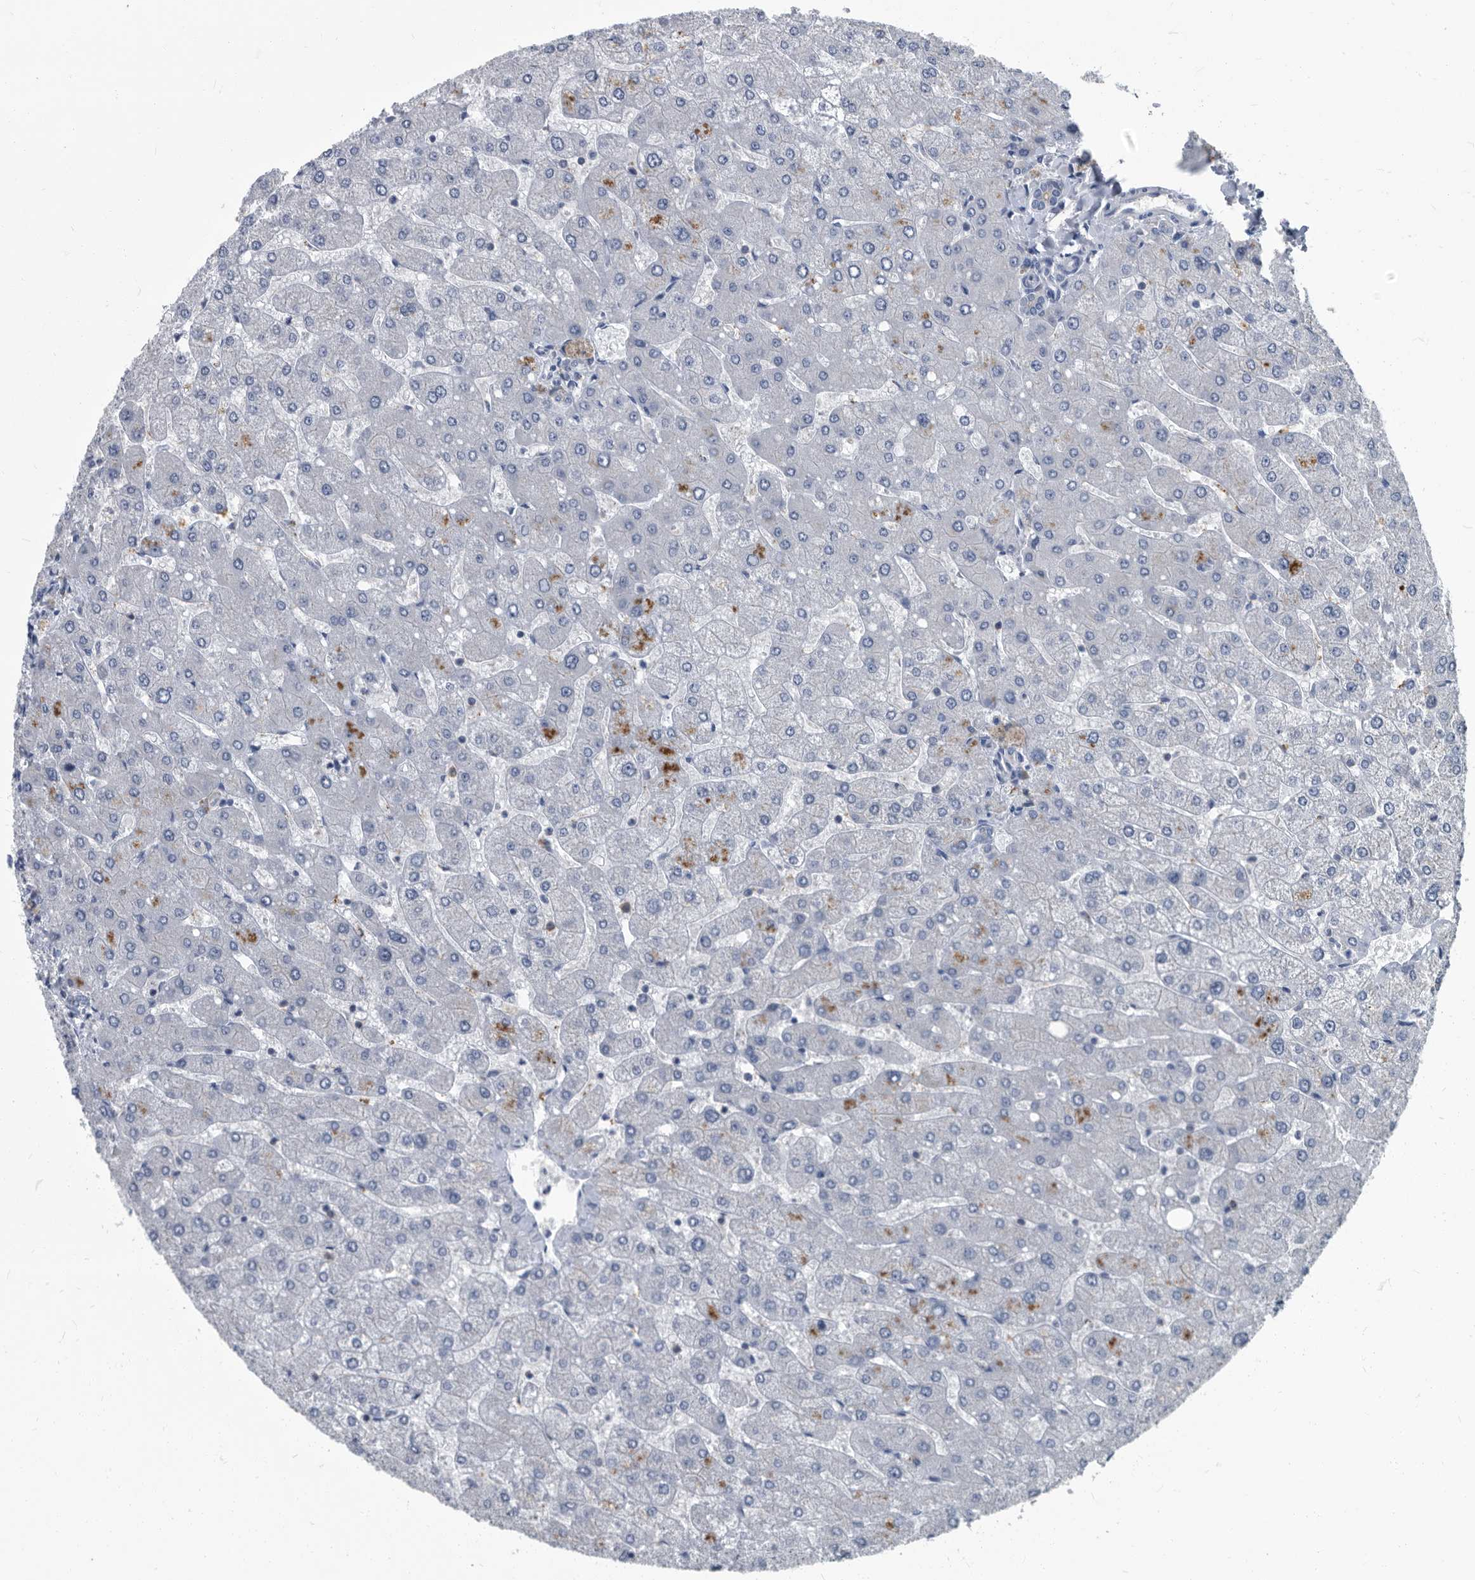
{"staining": {"intensity": "negative", "quantity": "none", "location": "none"}, "tissue": "liver", "cell_type": "Cholangiocytes", "image_type": "normal", "snomed": [{"axis": "morphology", "description": "Normal tissue, NOS"}, {"axis": "topography", "description": "Liver"}], "caption": "Immunohistochemical staining of normal liver reveals no significant positivity in cholangiocytes. (DAB IHC, high magnification).", "gene": "CDV3", "patient": {"sex": "male", "age": 55}}